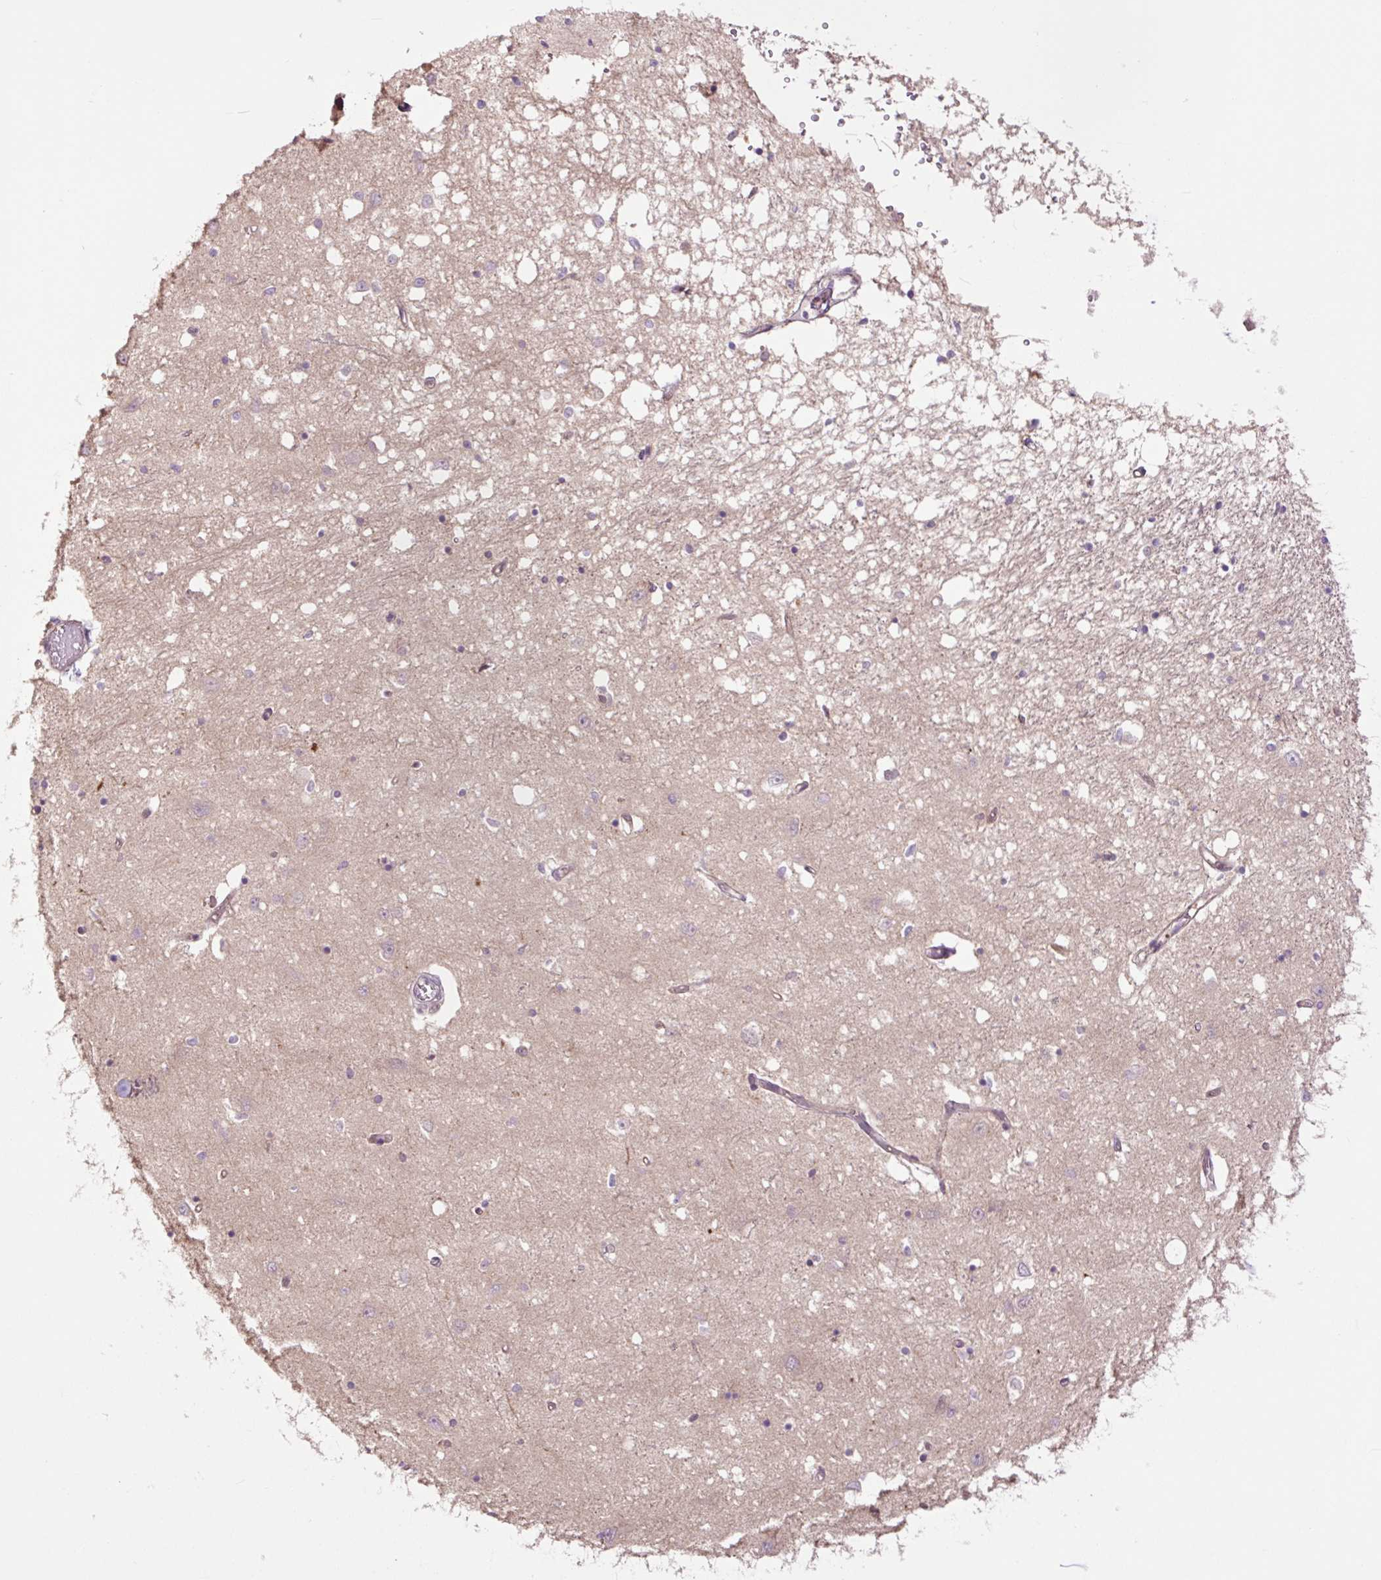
{"staining": {"intensity": "negative", "quantity": "none", "location": "none"}, "tissue": "caudate", "cell_type": "Glial cells", "image_type": "normal", "snomed": [{"axis": "morphology", "description": "Normal tissue, NOS"}, {"axis": "topography", "description": "Lateral ventricle wall"}], "caption": "High power microscopy histopathology image of an immunohistochemistry (IHC) photomicrograph of benign caudate, revealing no significant positivity in glial cells.", "gene": "TPT1", "patient": {"sex": "male", "age": 70}}